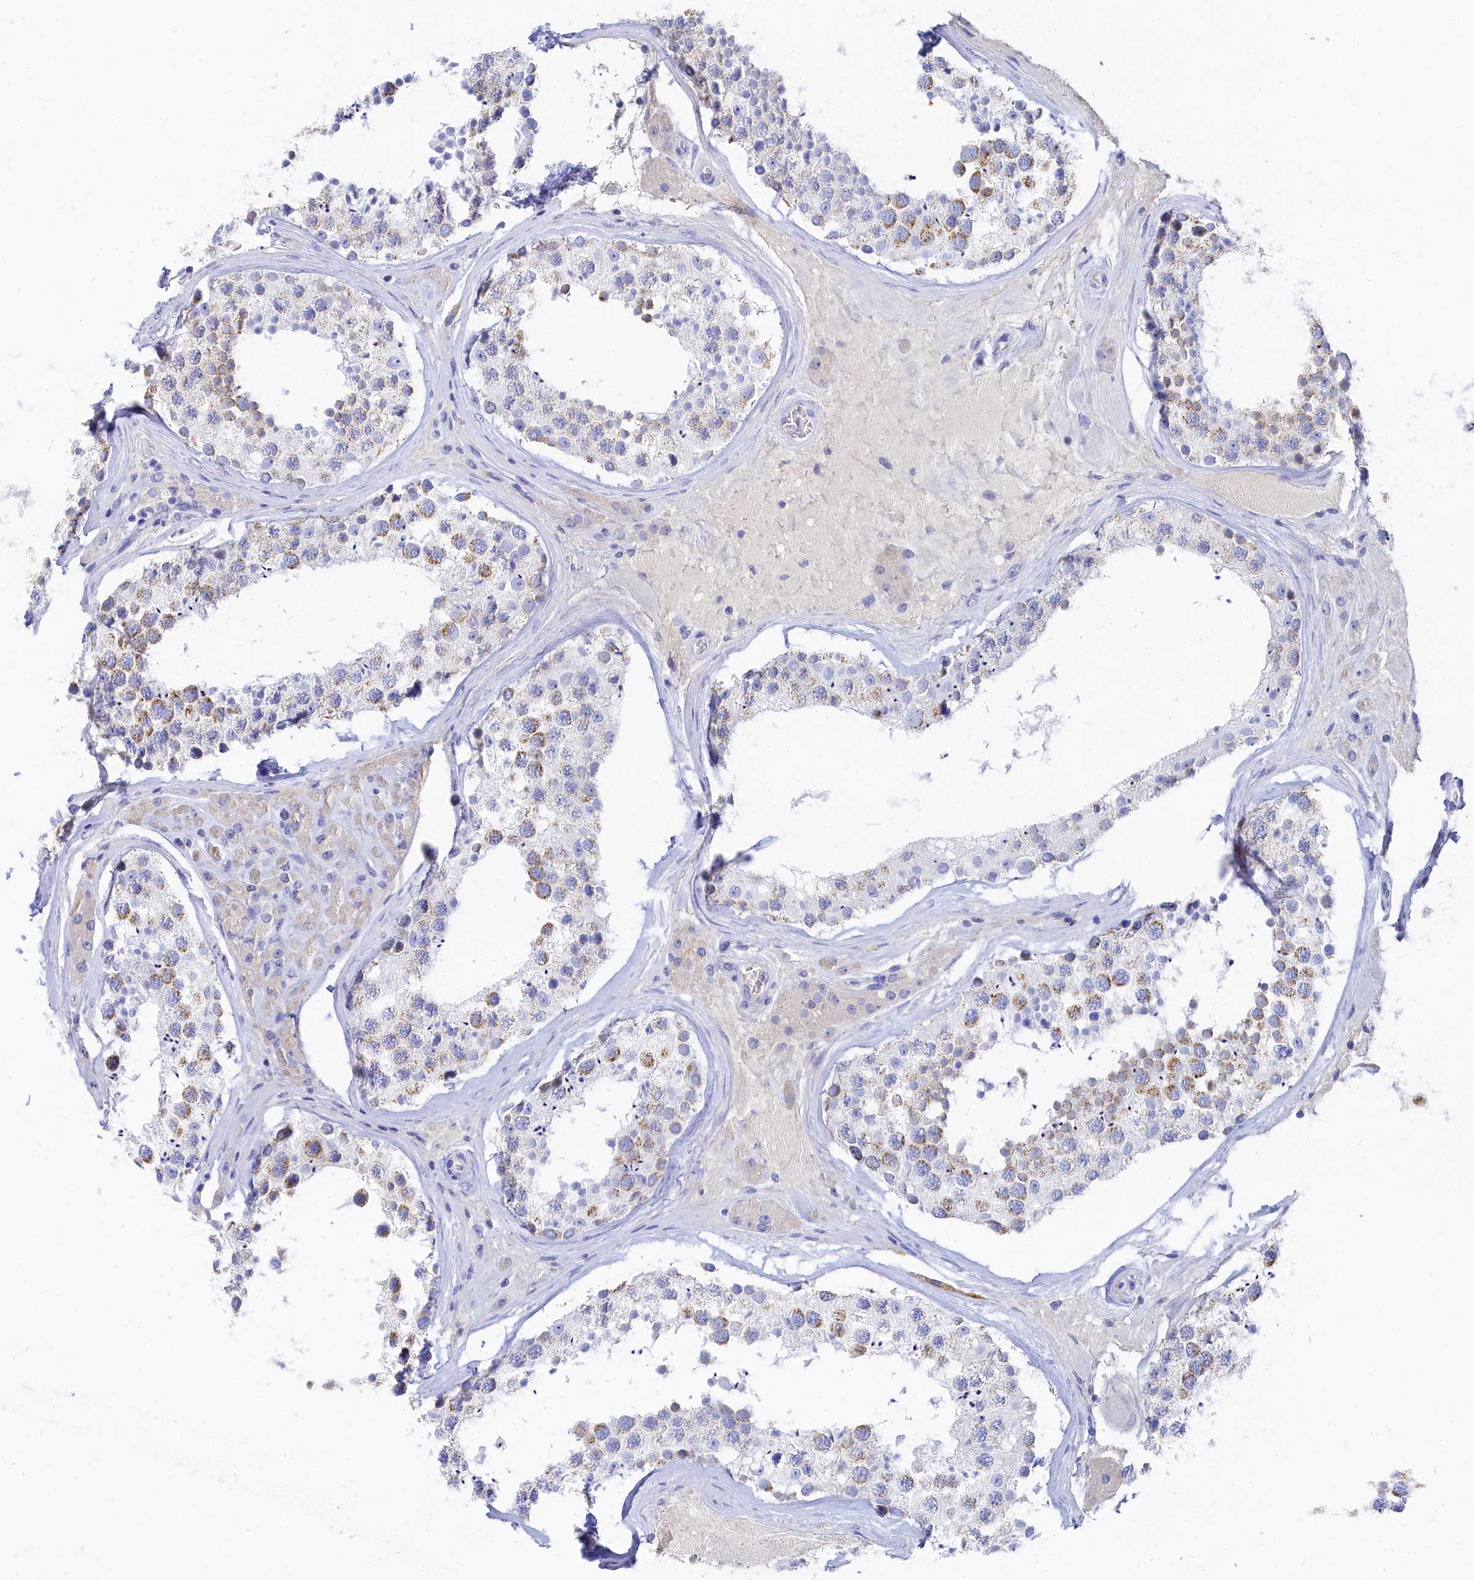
{"staining": {"intensity": "moderate", "quantity": "25%-75%", "location": "cytoplasmic/membranous"}, "tissue": "testis", "cell_type": "Cells in seminiferous ducts", "image_type": "normal", "snomed": [{"axis": "morphology", "description": "Normal tissue, NOS"}, {"axis": "topography", "description": "Testis"}], "caption": "Moderate cytoplasmic/membranous expression for a protein is present in approximately 25%-75% of cells in seminiferous ducts of benign testis using IHC.", "gene": "TRIM10", "patient": {"sex": "male", "age": 46}}